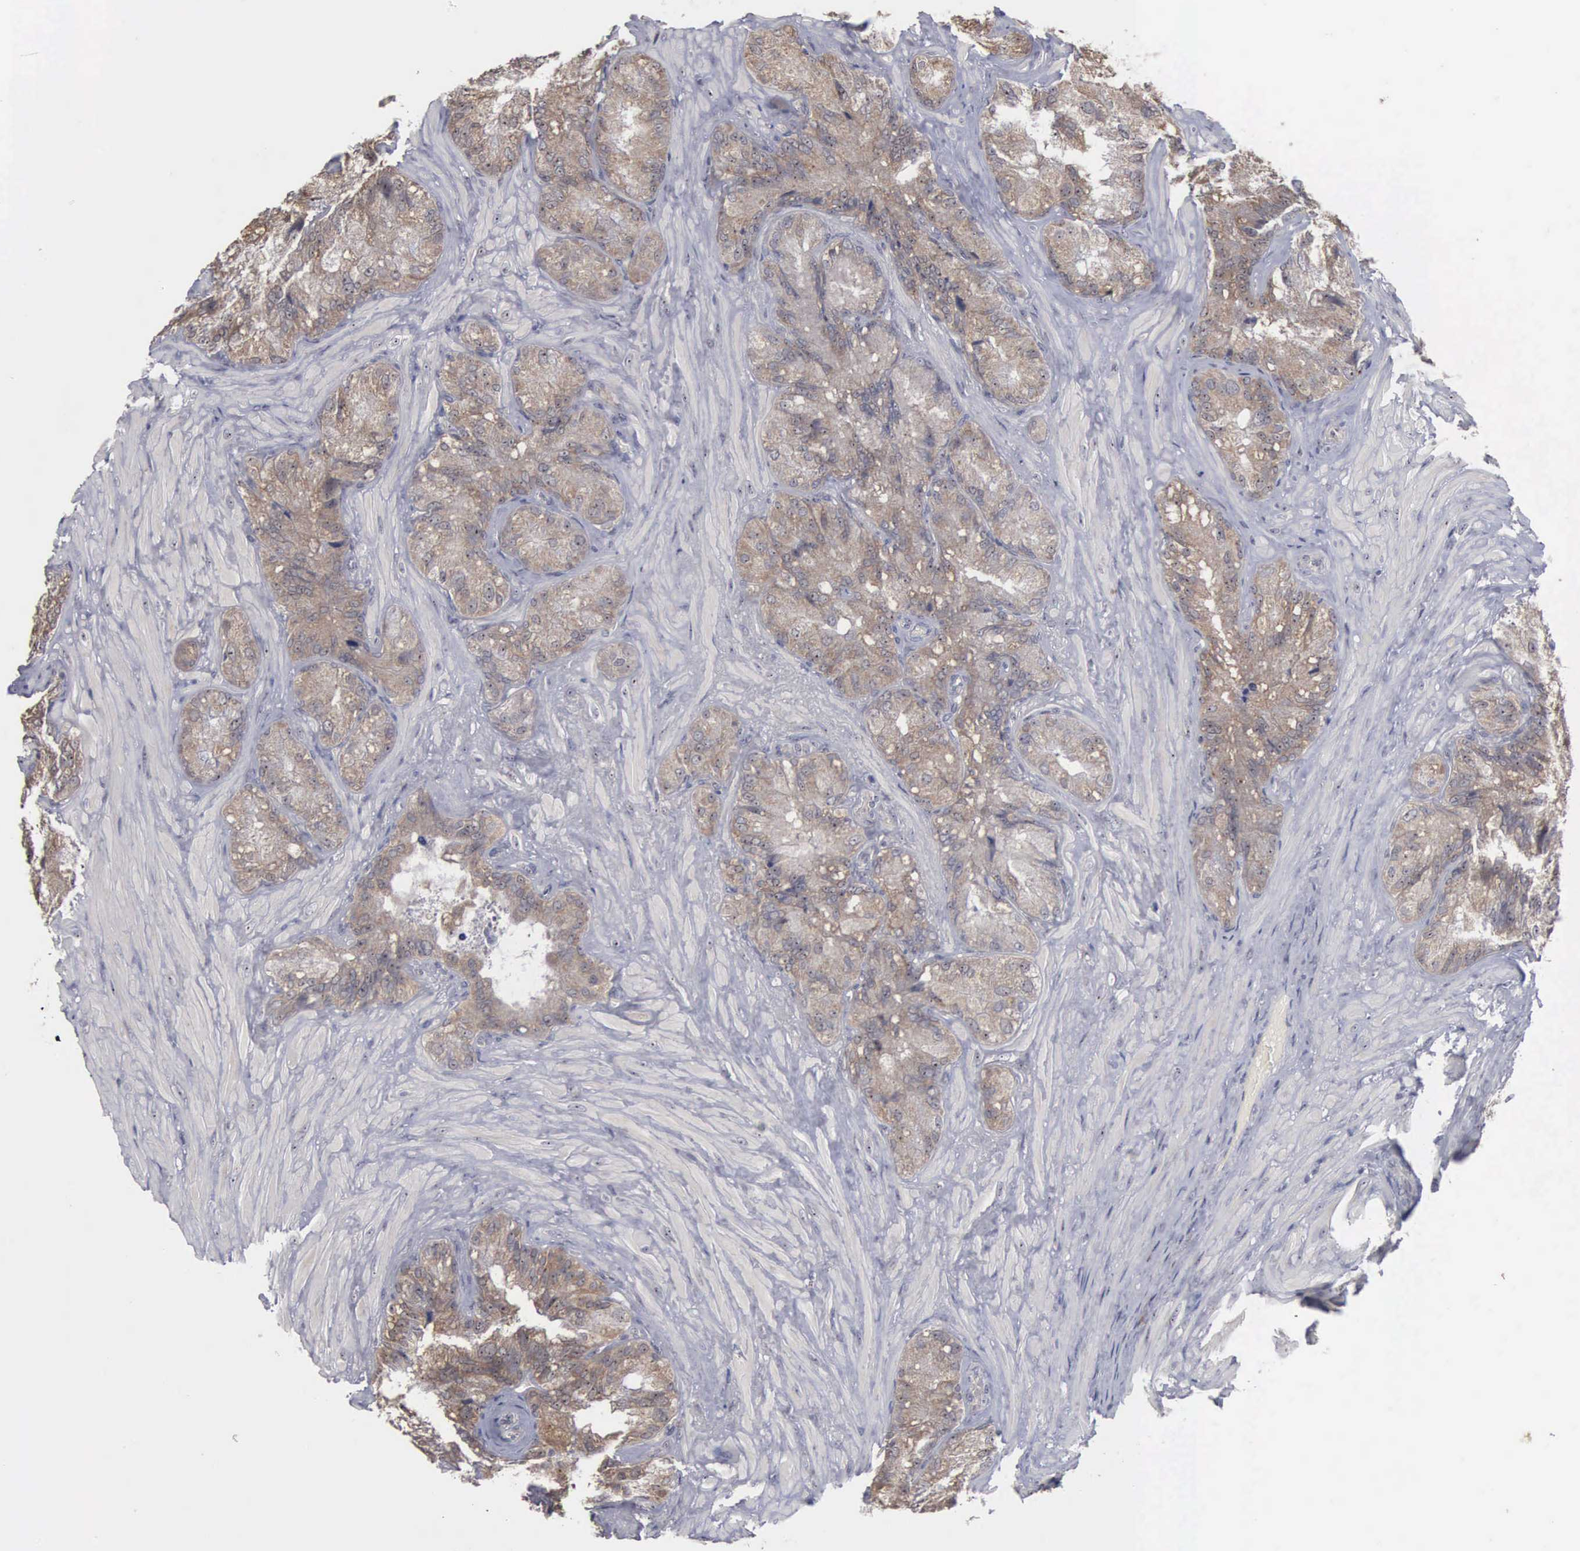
{"staining": {"intensity": "weak", "quantity": ">75%", "location": "cytoplasmic/membranous"}, "tissue": "seminal vesicle", "cell_type": "Glandular cells", "image_type": "normal", "snomed": [{"axis": "morphology", "description": "Normal tissue, NOS"}, {"axis": "topography", "description": "Seminal veicle"}], "caption": "Protein expression analysis of normal human seminal vesicle reveals weak cytoplasmic/membranous positivity in approximately >75% of glandular cells.", "gene": "AMN", "patient": {"sex": "male", "age": 69}}